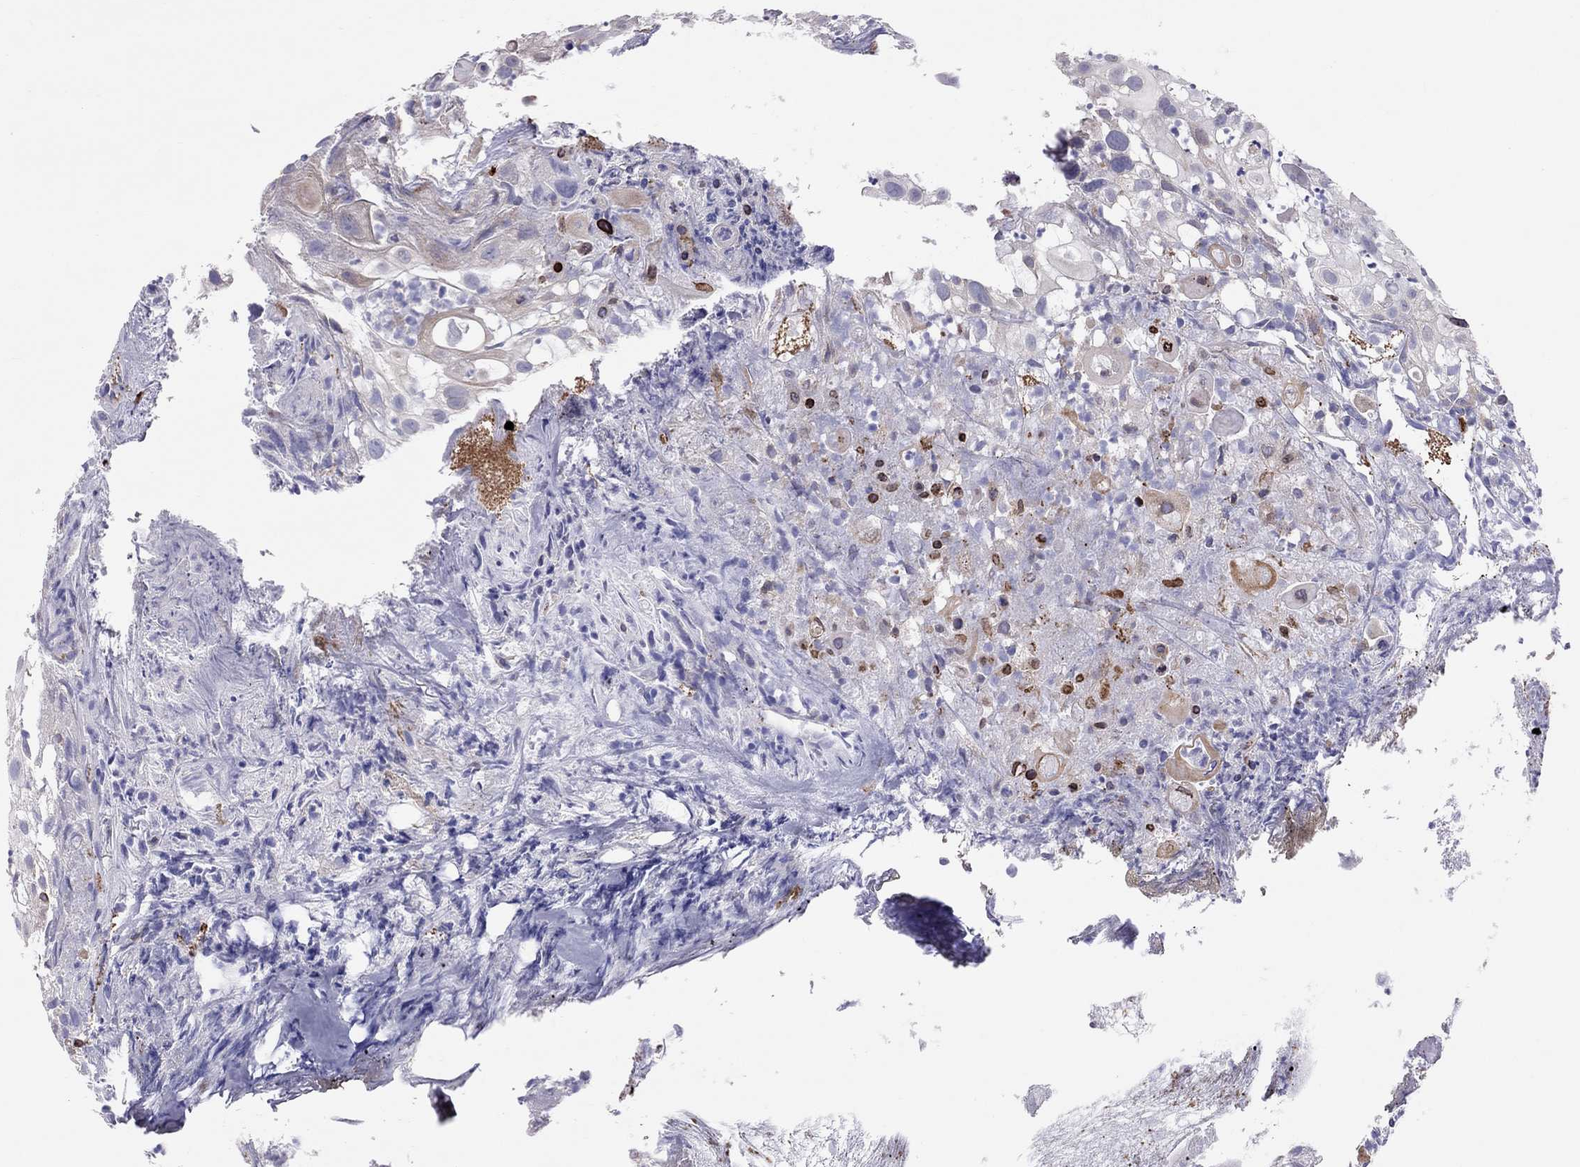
{"staining": {"intensity": "negative", "quantity": "none", "location": "none"}, "tissue": "urothelial cancer", "cell_type": "Tumor cells", "image_type": "cancer", "snomed": [{"axis": "morphology", "description": "Urothelial carcinoma, High grade"}, {"axis": "topography", "description": "Urinary bladder"}], "caption": "Tumor cells show no significant expression in urothelial cancer. Brightfield microscopy of immunohistochemistry stained with DAB (3,3'-diaminobenzidine) (brown) and hematoxylin (blue), captured at high magnification.", "gene": "ADORA2A", "patient": {"sex": "female", "age": 79}}